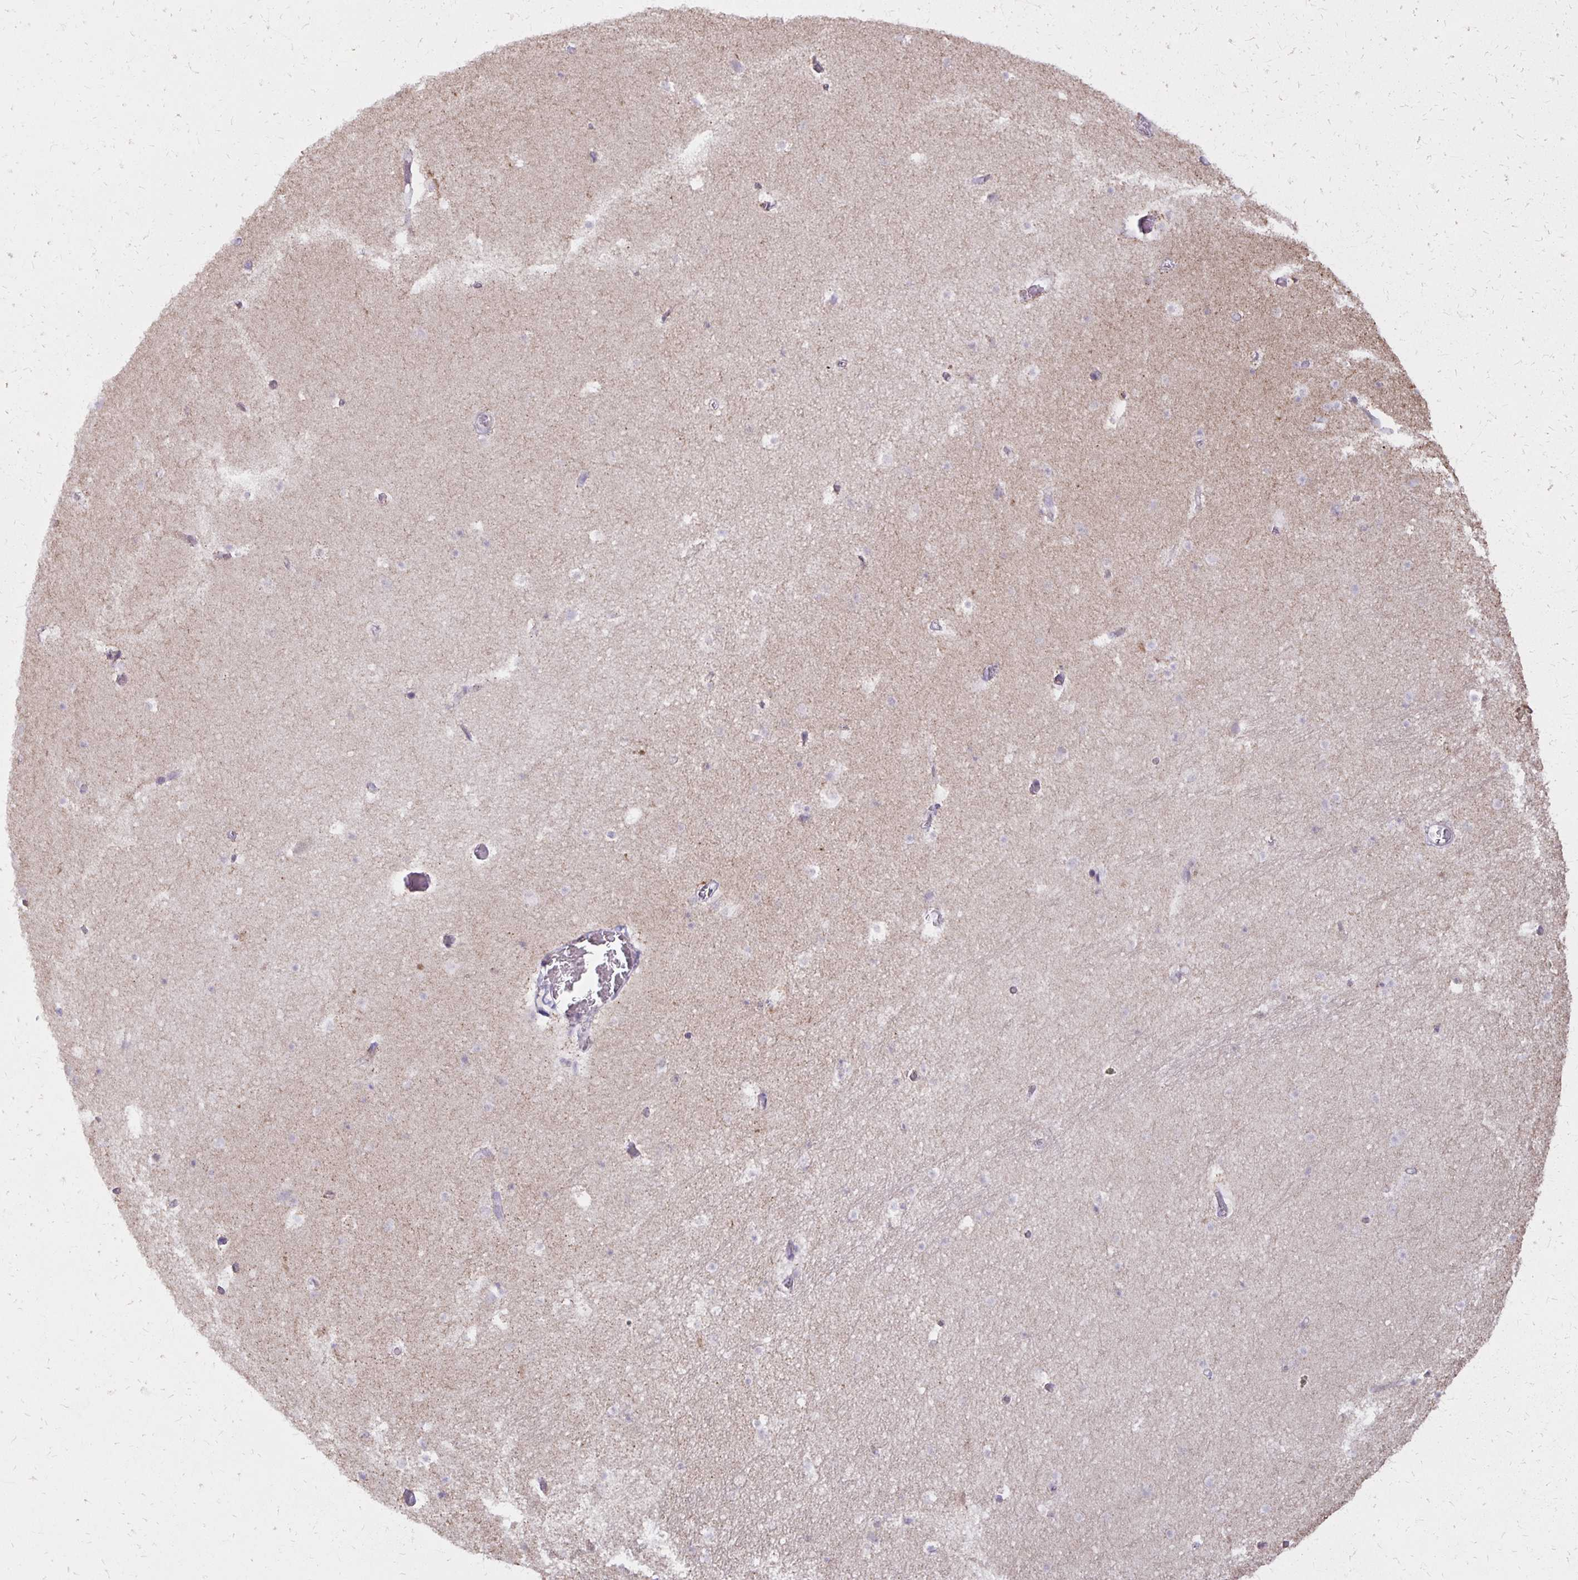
{"staining": {"intensity": "weak", "quantity": "<25%", "location": "cytoplasmic/membranous"}, "tissue": "hippocampus", "cell_type": "Glial cells", "image_type": "normal", "snomed": [{"axis": "morphology", "description": "Normal tissue, NOS"}, {"axis": "topography", "description": "Hippocampus"}], "caption": "Immunohistochemistry (IHC) of normal hippocampus displays no staining in glial cells. The staining is performed using DAB (3,3'-diaminobenzidine) brown chromogen with nuclei counter-stained in using hematoxylin.", "gene": "IER3", "patient": {"sex": "male", "age": 26}}